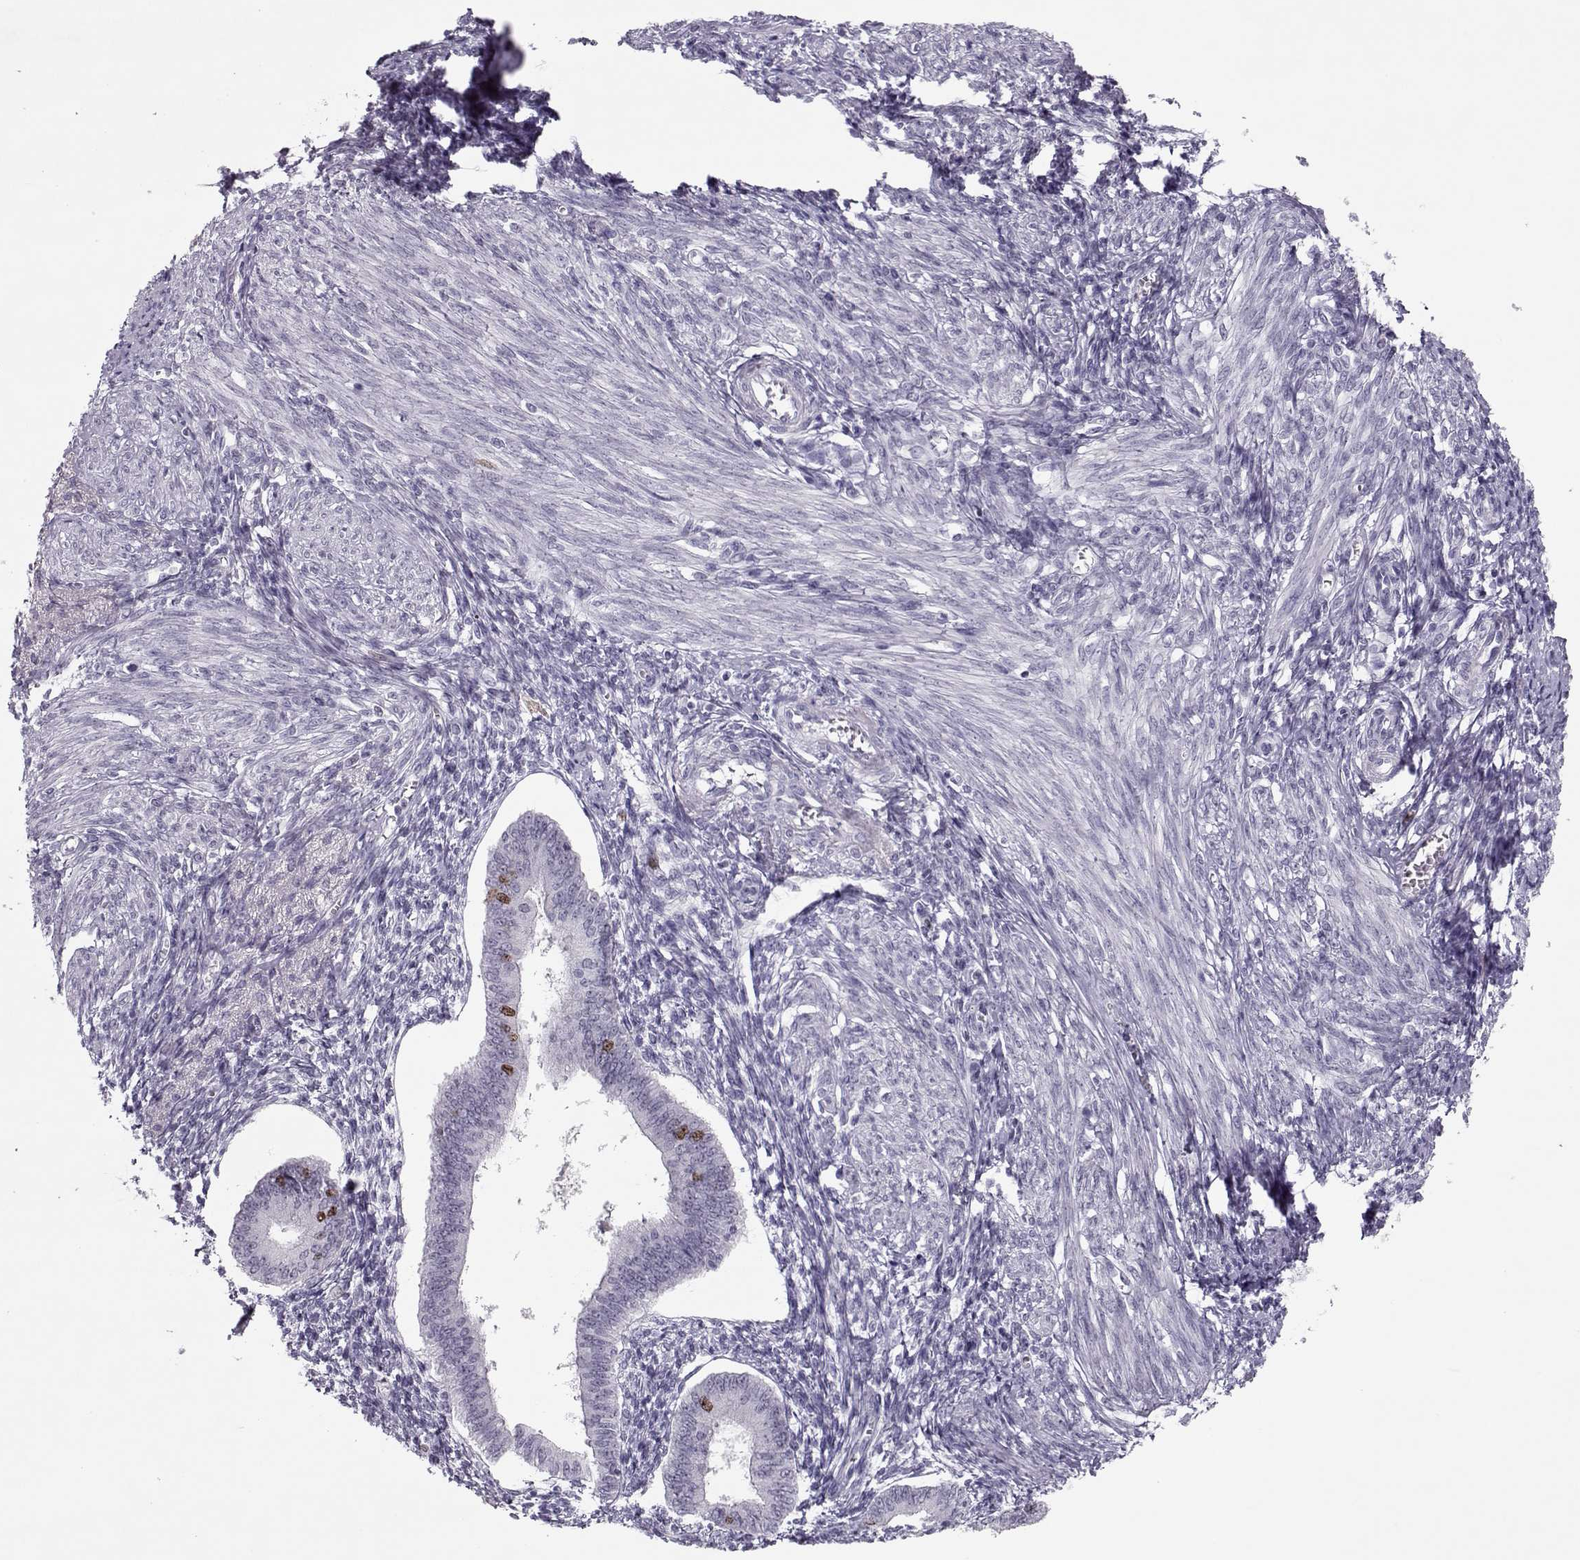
{"staining": {"intensity": "moderate", "quantity": "<25%", "location": "nuclear"}, "tissue": "endometrium", "cell_type": "Cells in endometrial stroma", "image_type": "normal", "snomed": [{"axis": "morphology", "description": "Normal tissue, NOS"}, {"axis": "topography", "description": "Endometrium"}], "caption": "Immunohistochemical staining of unremarkable endometrium reveals moderate nuclear protein positivity in about <25% of cells in endometrial stroma. (Brightfield microscopy of DAB IHC at high magnification).", "gene": "SGO1", "patient": {"sex": "female", "age": 42}}